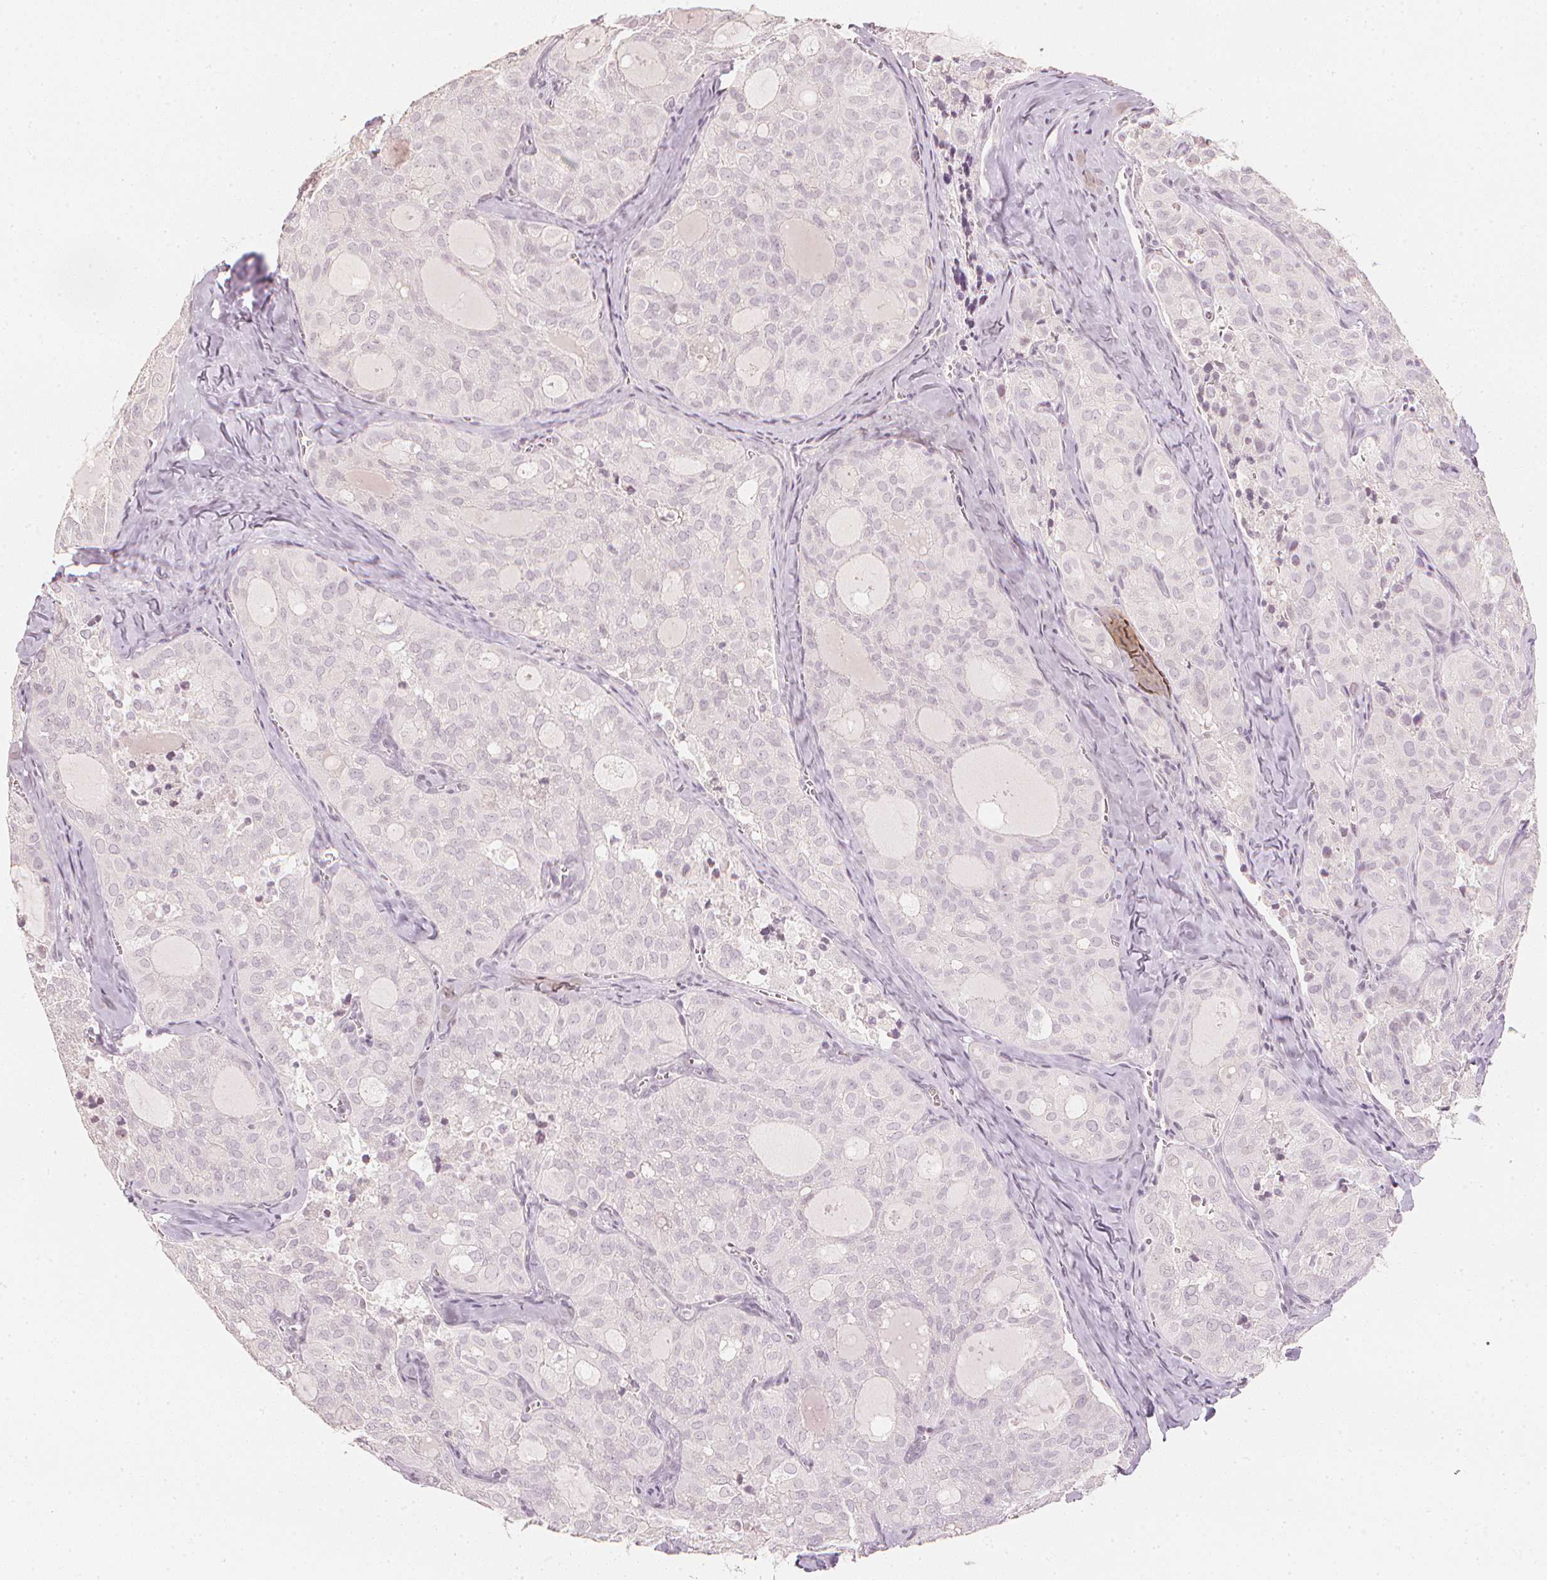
{"staining": {"intensity": "negative", "quantity": "none", "location": "none"}, "tissue": "thyroid cancer", "cell_type": "Tumor cells", "image_type": "cancer", "snomed": [{"axis": "morphology", "description": "Follicular adenoma carcinoma, NOS"}, {"axis": "topography", "description": "Thyroid gland"}], "caption": "Immunohistochemistry (IHC) of human thyroid follicular adenoma carcinoma reveals no staining in tumor cells. (DAB immunohistochemistry, high magnification).", "gene": "CALB1", "patient": {"sex": "male", "age": 75}}